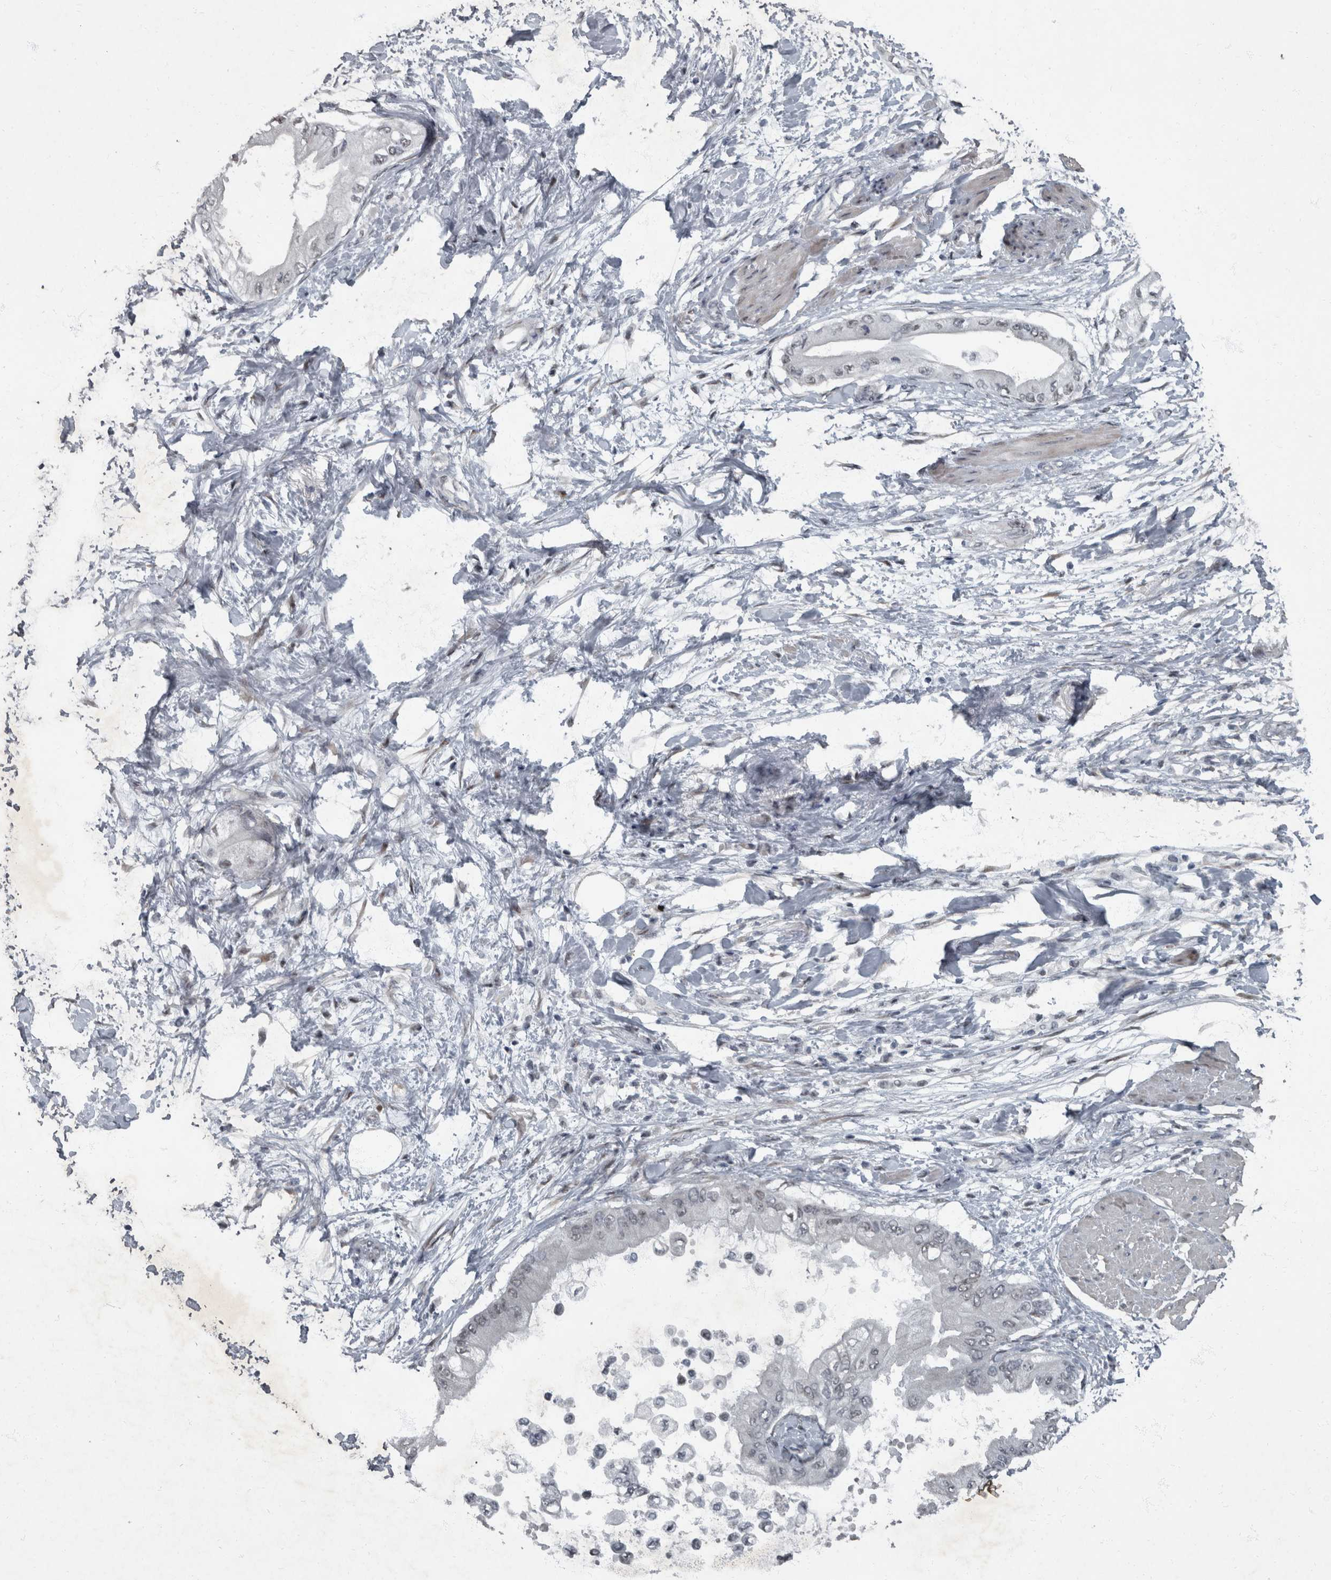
{"staining": {"intensity": "negative", "quantity": "none", "location": "none"}, "tissue": "pancreatic cancer", "cell_type": "Tumor cells", "image_type": "cancer", "snomed": [{"axis": "morphology", "description": "Normal tissue, NOS"}, {"axis": "morphology", "description": "Adenocarcinoma, NOS"}, {"axis": "topography", "description": "Pancreas"}, {"axis": "topography", "description": "Duodenum"}], "caption": "The IHC image has no significant positivity in tumor cells of pancreatic adenocarcinoma tissue. (IHC, brightfield microscopy, high magnification).", "gene": "WDR33", "patient": {"sex": "female", "age": 60}}